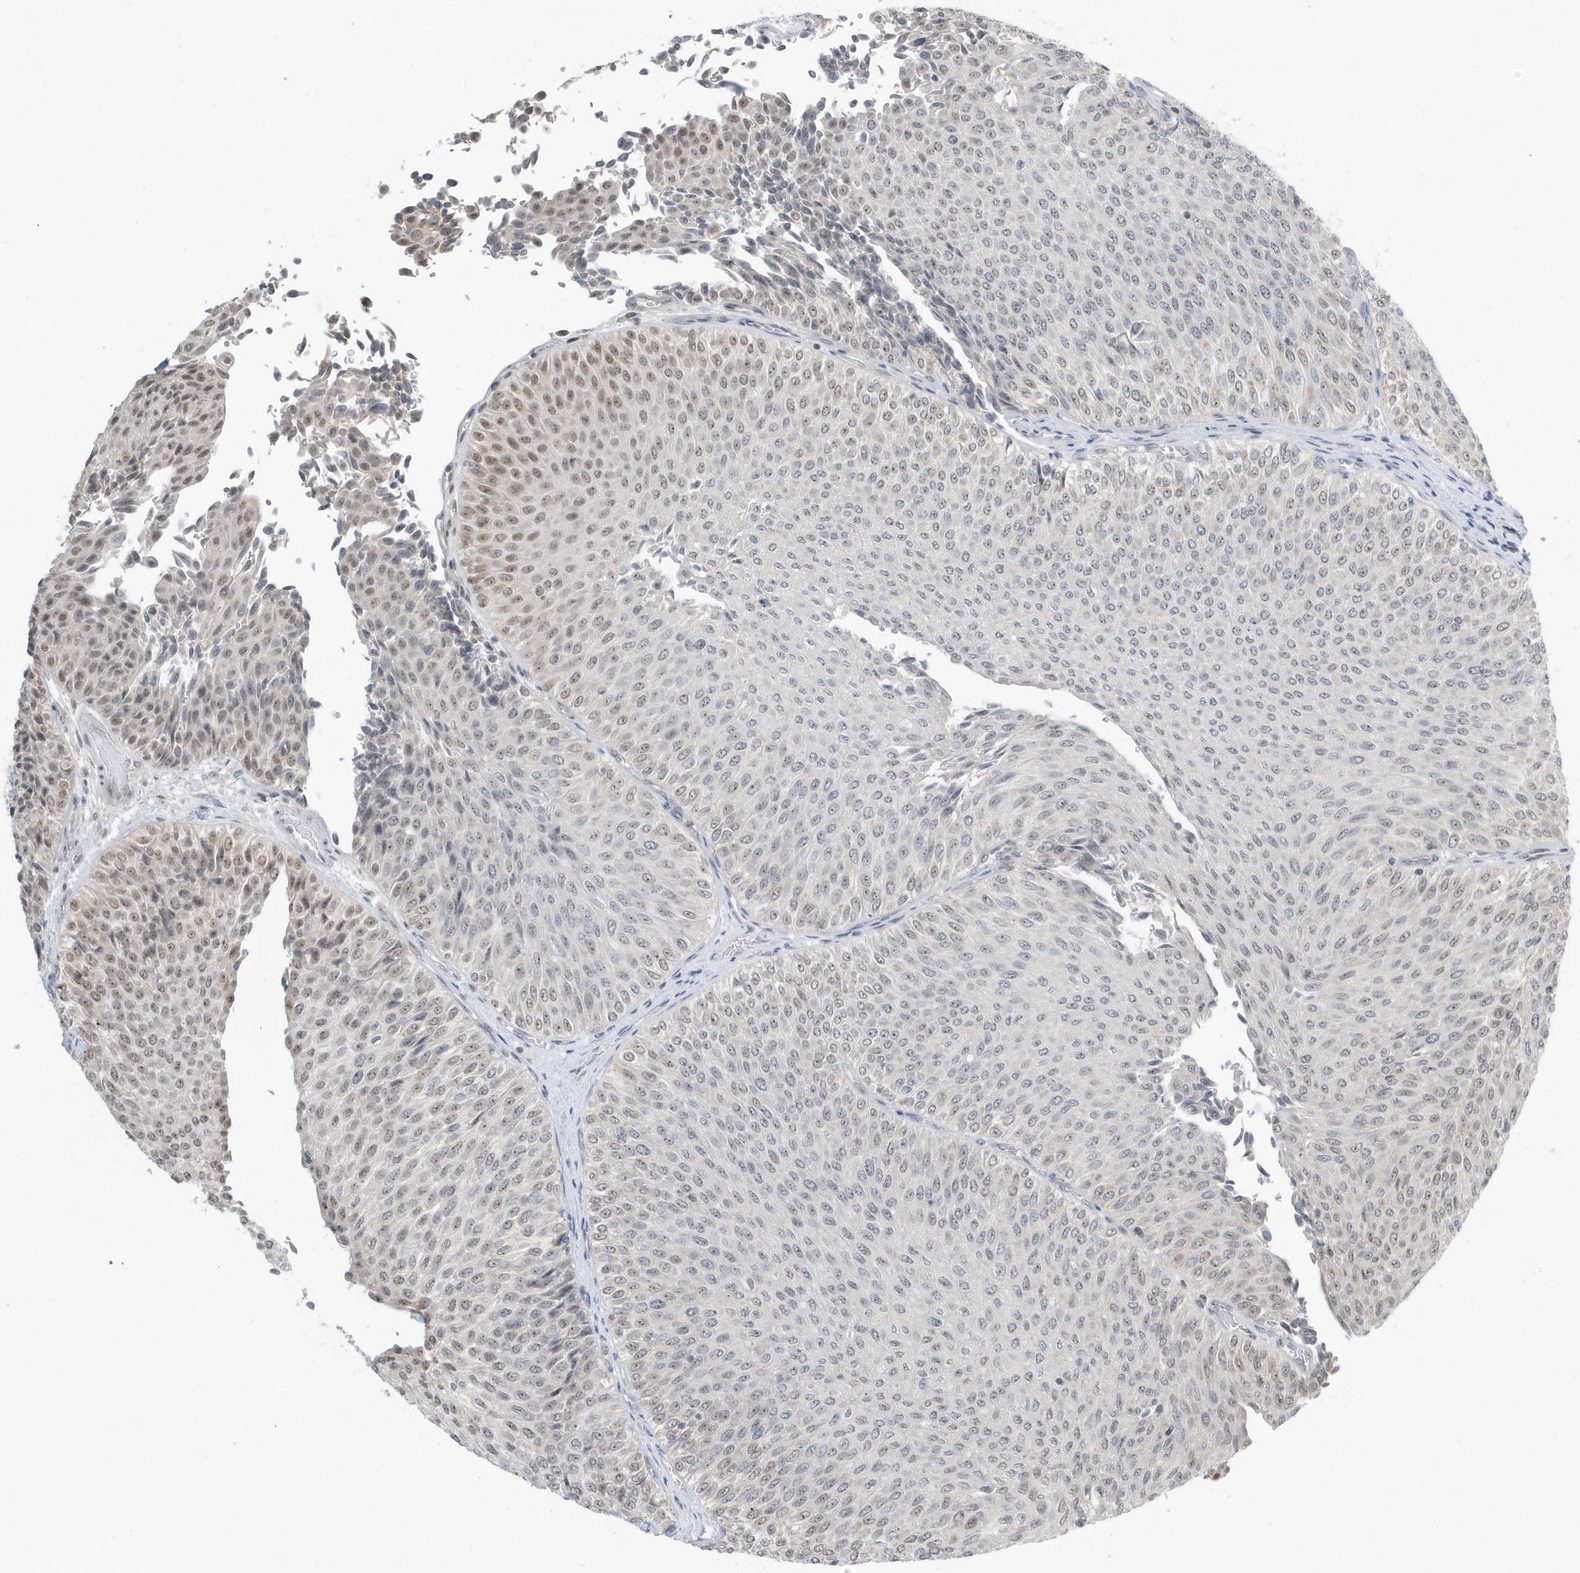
{"staining": {"intensity": "weak", "quantity": "<25%", "location": "nuclear"}, "tissue": "urothelial cancer", "cell_type": "Tumor cells", "image_type": "cancer", "snomed": [{"axis": "morphology", "description": "Urothelial carcinoma, Low grade"}, {"axis": "topography", "description": "Urinary bladder"}], "caption": "DAB immunohistochemical staining of human urothelial cancer displays no significant positivity in tumor cells.", "gene": "ZNF740", "patient": {"sex": "male", "age": 78}}